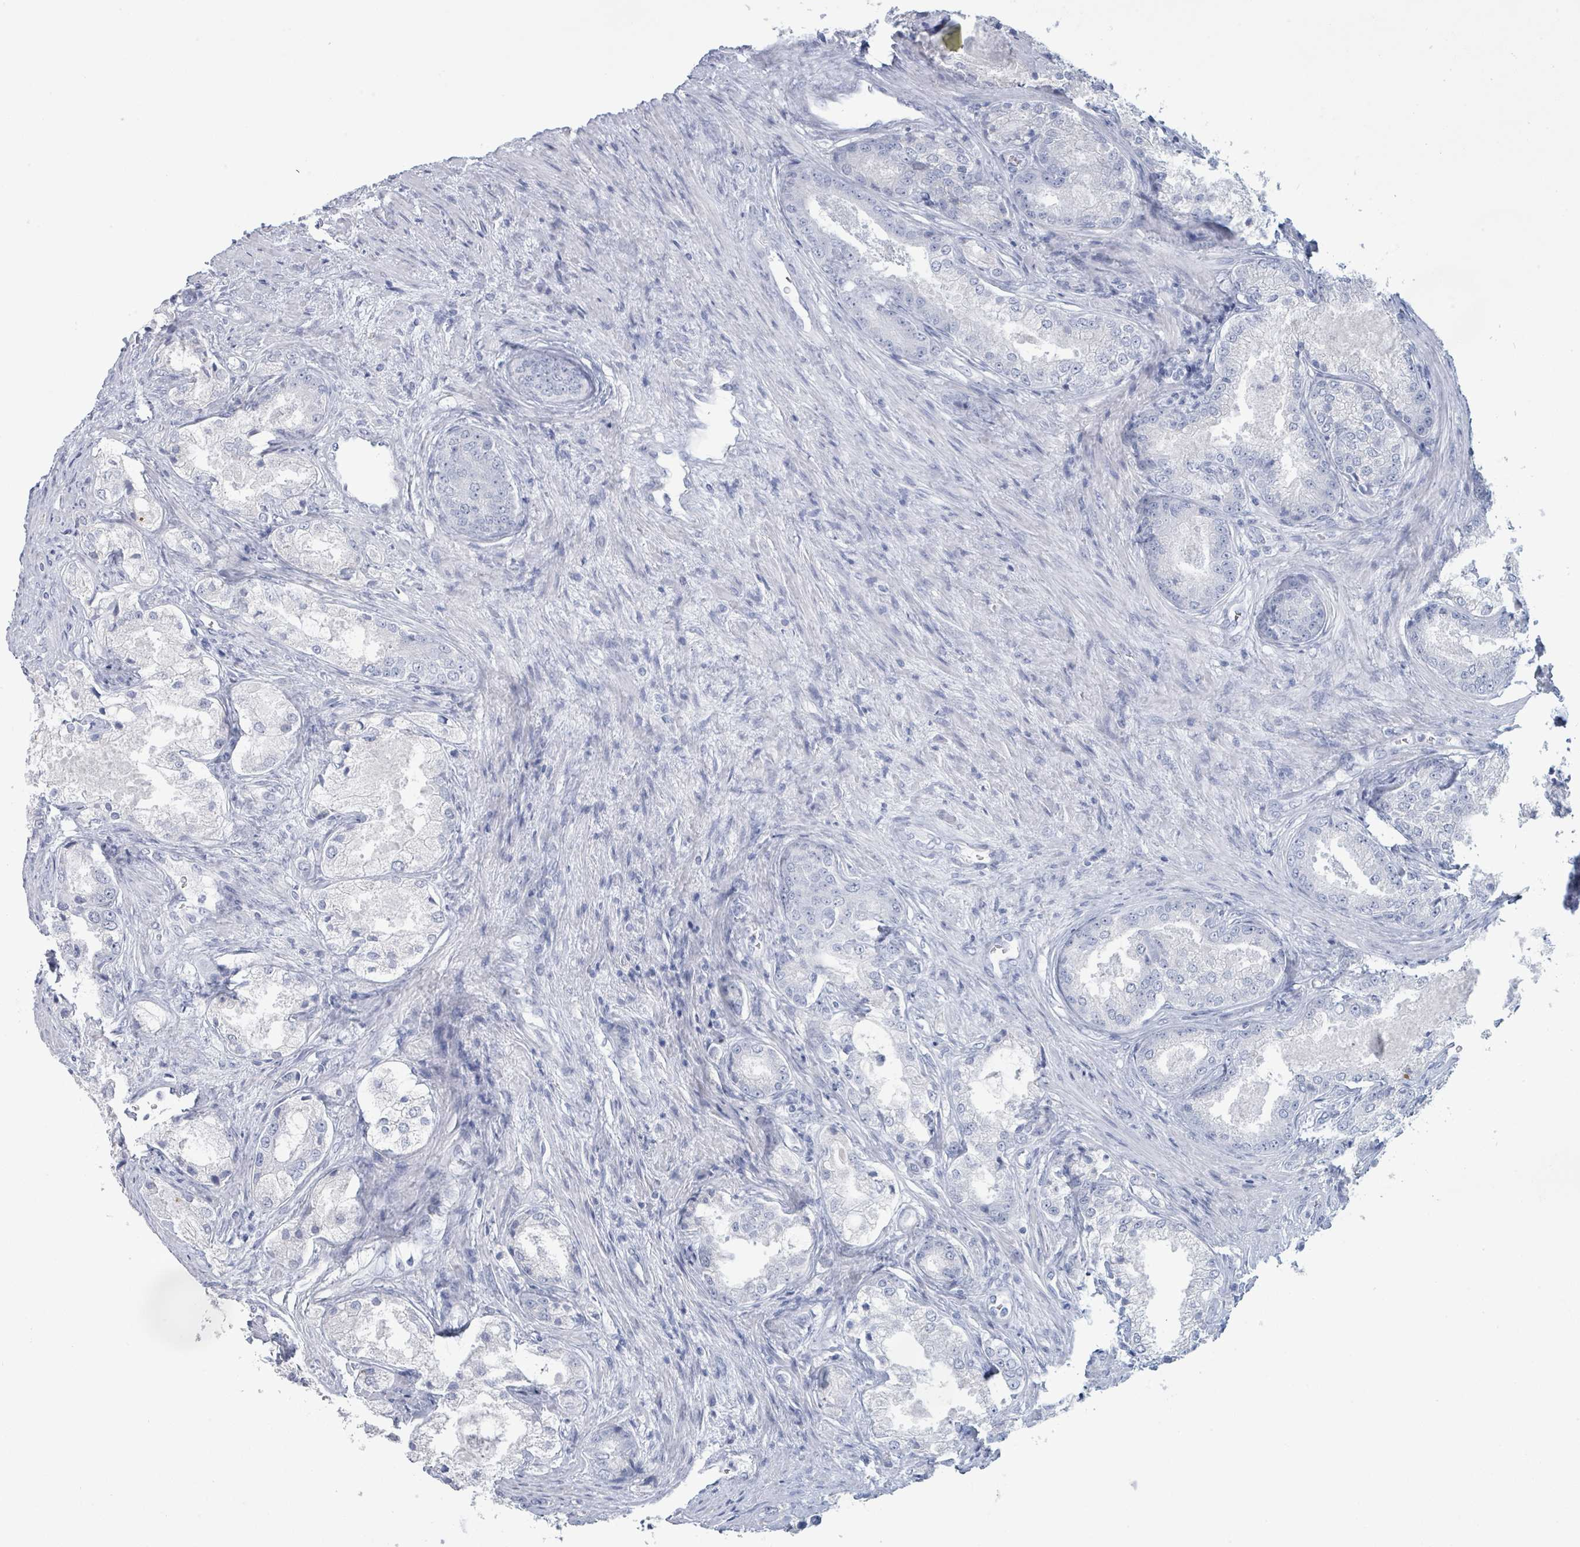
{"staining": {"intensity": "negative", "quantity": "none", "location": "none"}, "tissue": "prostate cancer", "cell_type": "Tumor cells", "image_type": "cancer", "snomed": [{"axis": "morphology", "description": "Adenocarcinoma, Low grade"}, {"axis": "topography", "description": "Prostate"}], "caption": "High magnification brightfield microscopy of prostate cancer stained with DAB (3,3'-diaminobenzidine) (brown) and counterstained with hematoxylin (blue): tumor cells show no significant positivity.", "gene": "PGA3", "patient": {"sex": "male", "age": 68}}